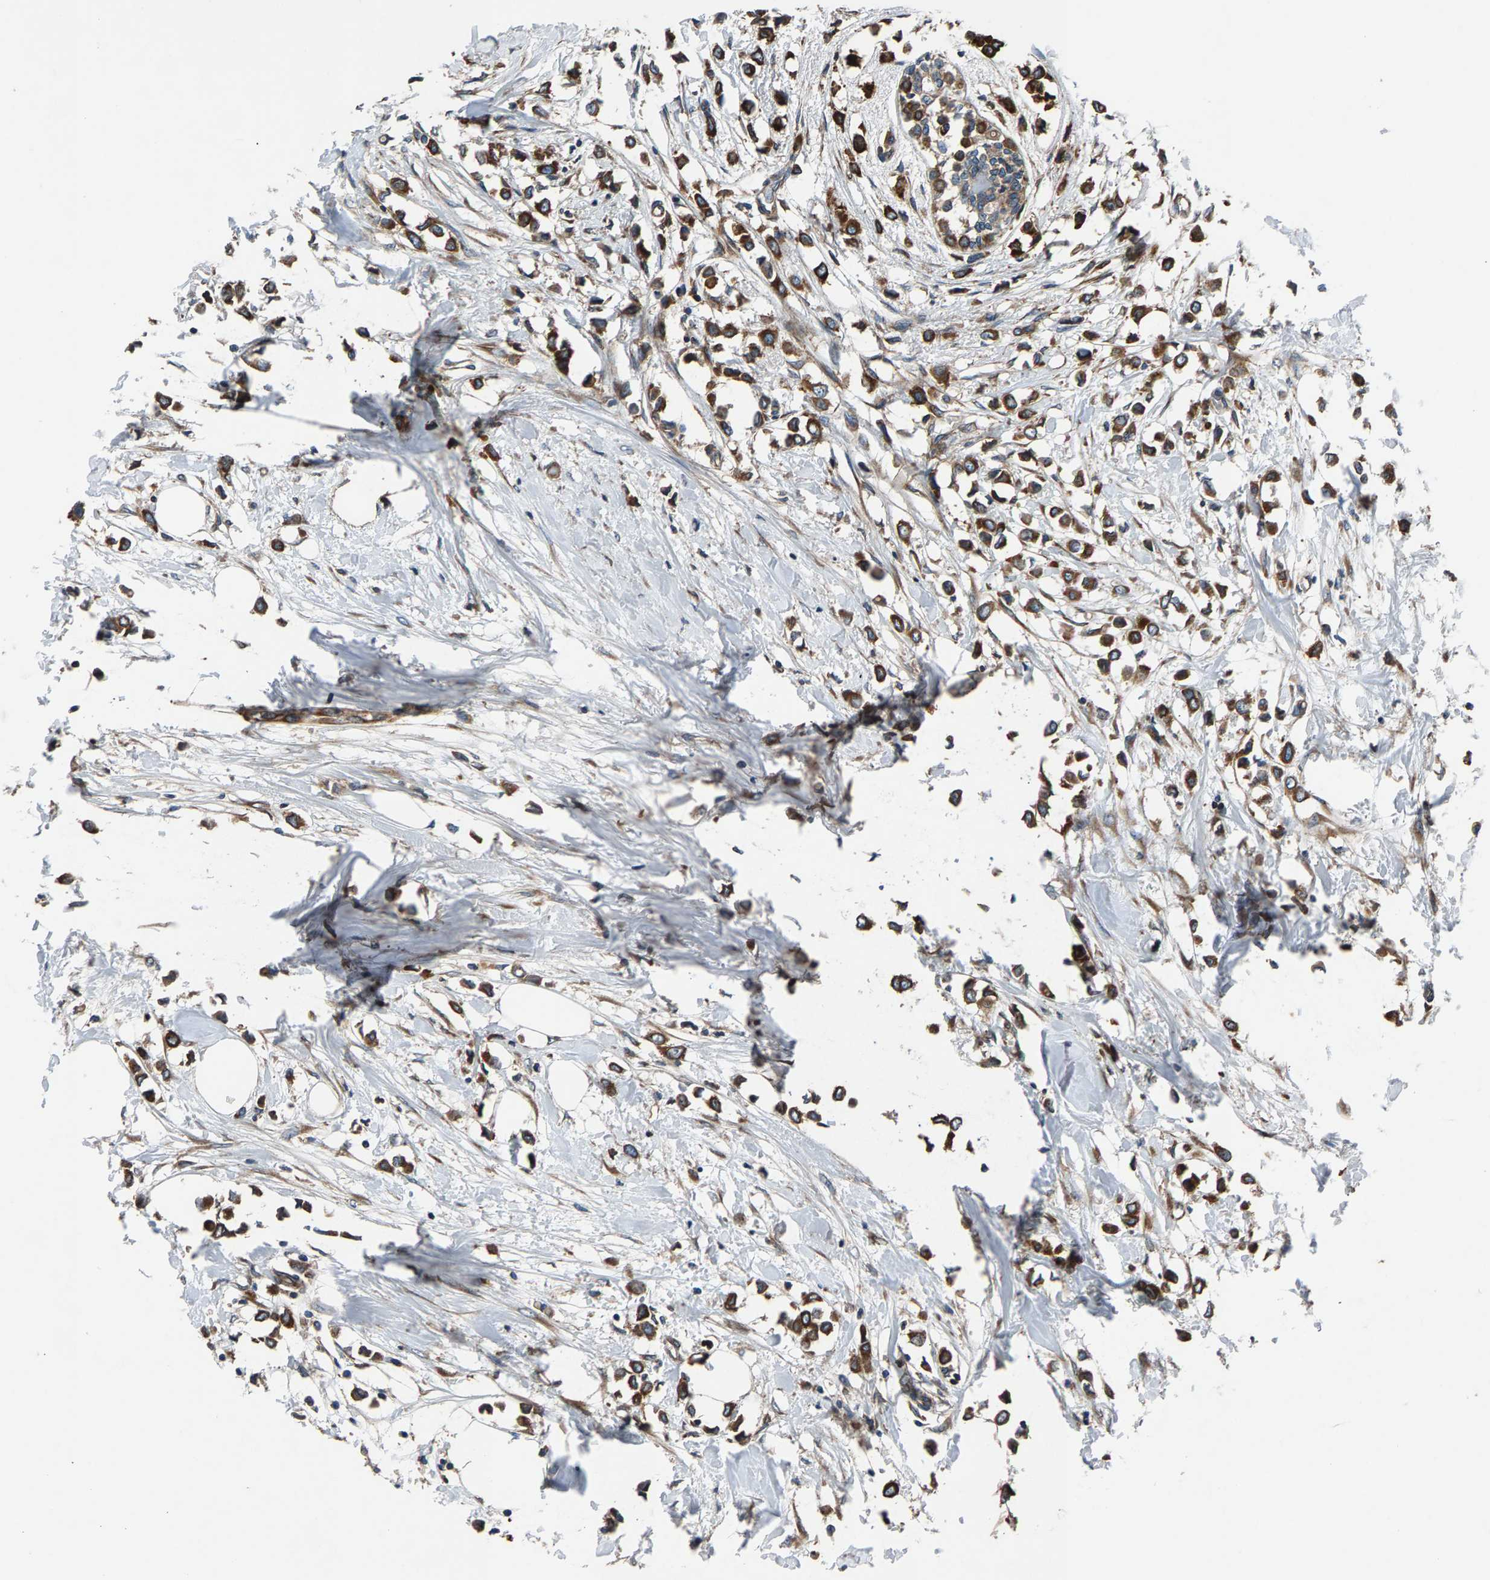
{"staining": {"intensity": "strong", "quantity": ">75%", "location": "cytoplasmic/membranous"}, "tissue": "breast cancer", "cell_type": "Tumor cells", "image_type": "cancer", "snomed": [{"axis": "morphology", "description": "Lobular carcinoma"}, {"axis": "topography", "description": "Breast"}], "caption": "The photomicrograph shows immunohistochemical staining of breast cancer. There is strong cytoplasmic/membranous expression is identified in approximately >75% of tumor cells.", "gene": "LPCAT1", "patient": {"sex": "female", "age": 51}}